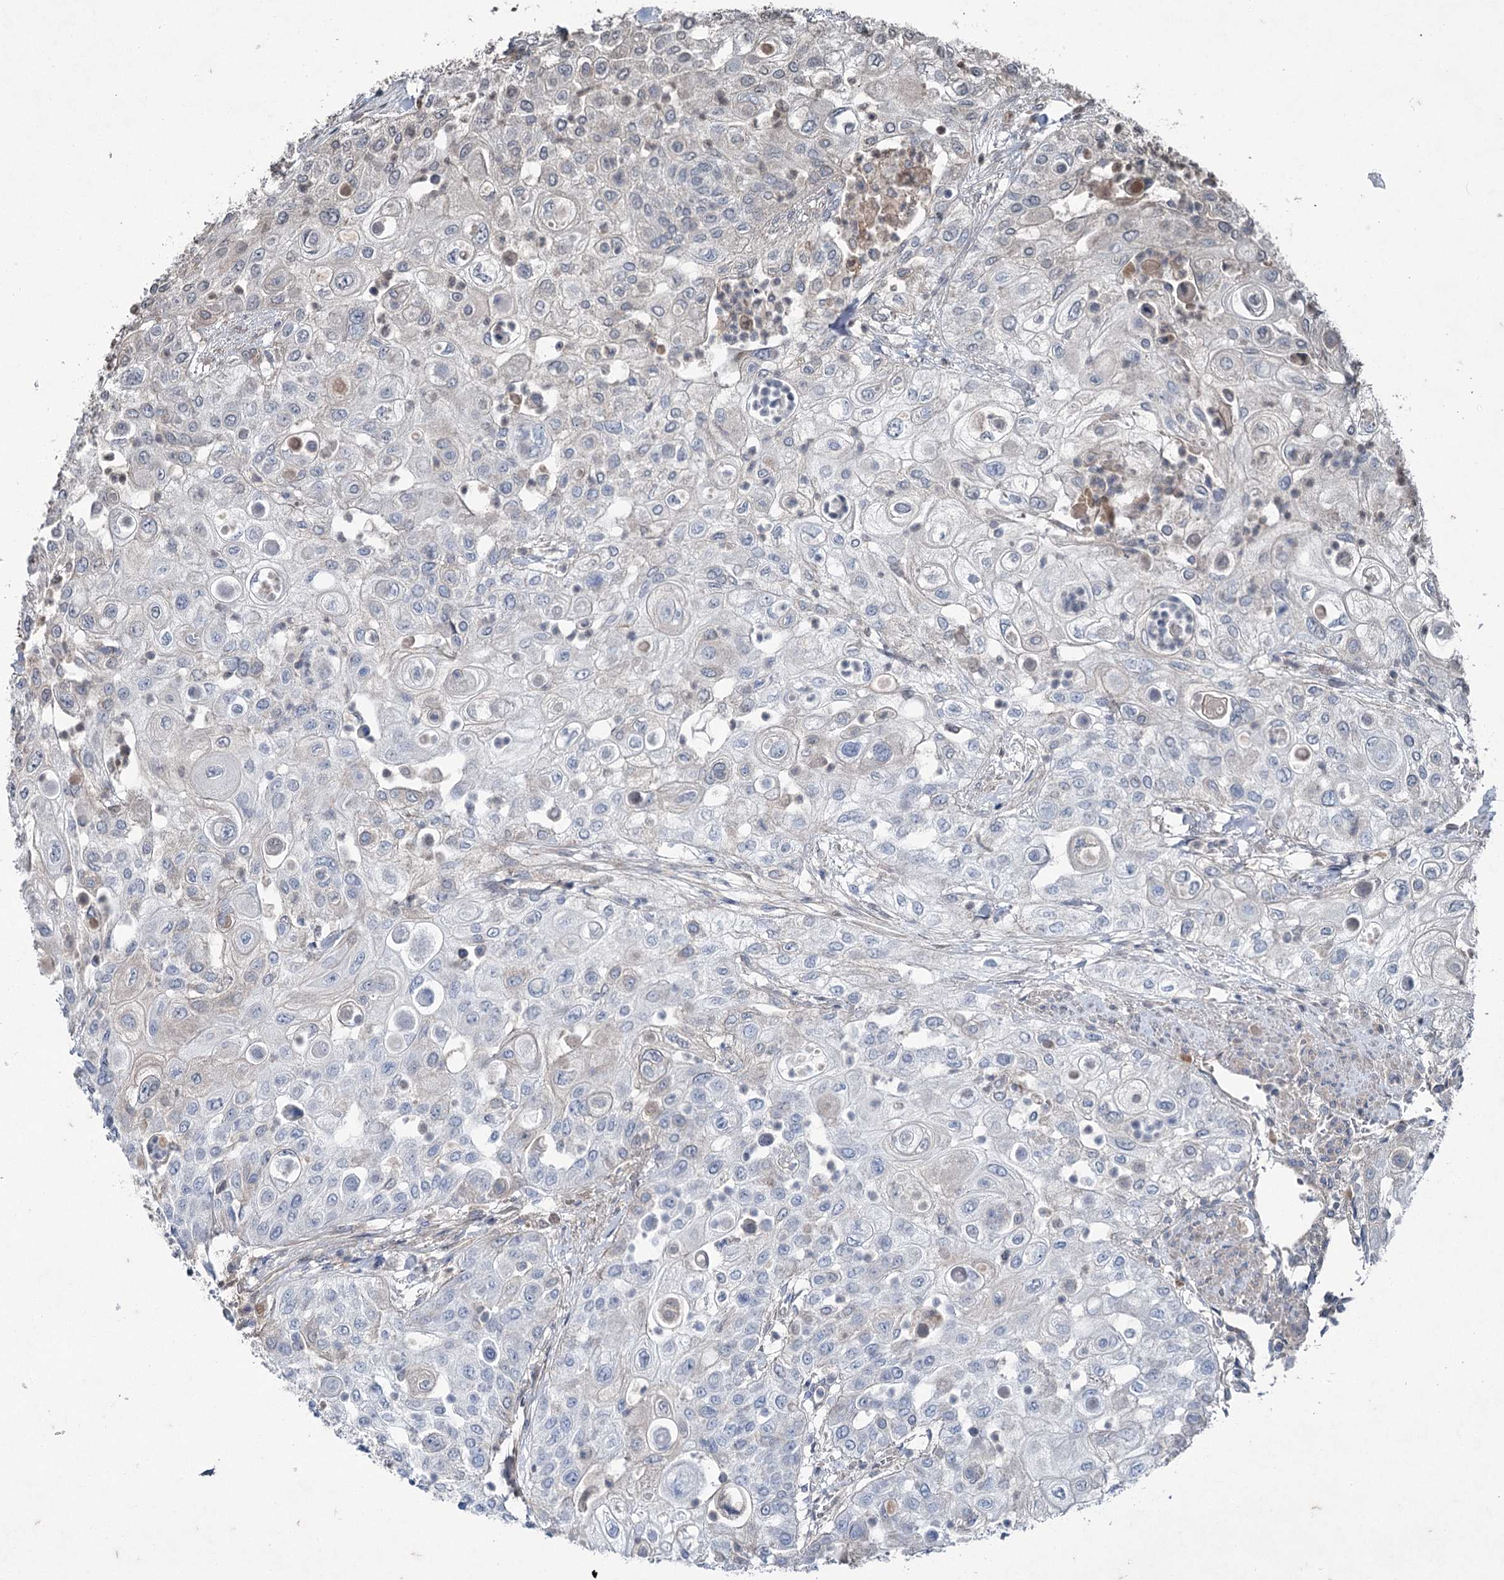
{"staining": {"intensity": "negative", "quantity": "none", "location": "none"}, "tissue": "urothelial cancer", "cell_type": "Tumor cells", "image_type": "cancer", "snomed": [{"axis": "morphology", "description": "Urothelial carcinoma, High grade"}, {"axis": "topography", "description": "Urinary bladder"}], "caption": "Immunohistochemistry (IHC) histopathology image of neoplastic tissue: high-grade urothelial carcinoma stained with DAB reveals no significant protein positivity in tumor cells.", "gene": "PGLYRP2", "patient": {"sex": "female", "age": 79}}